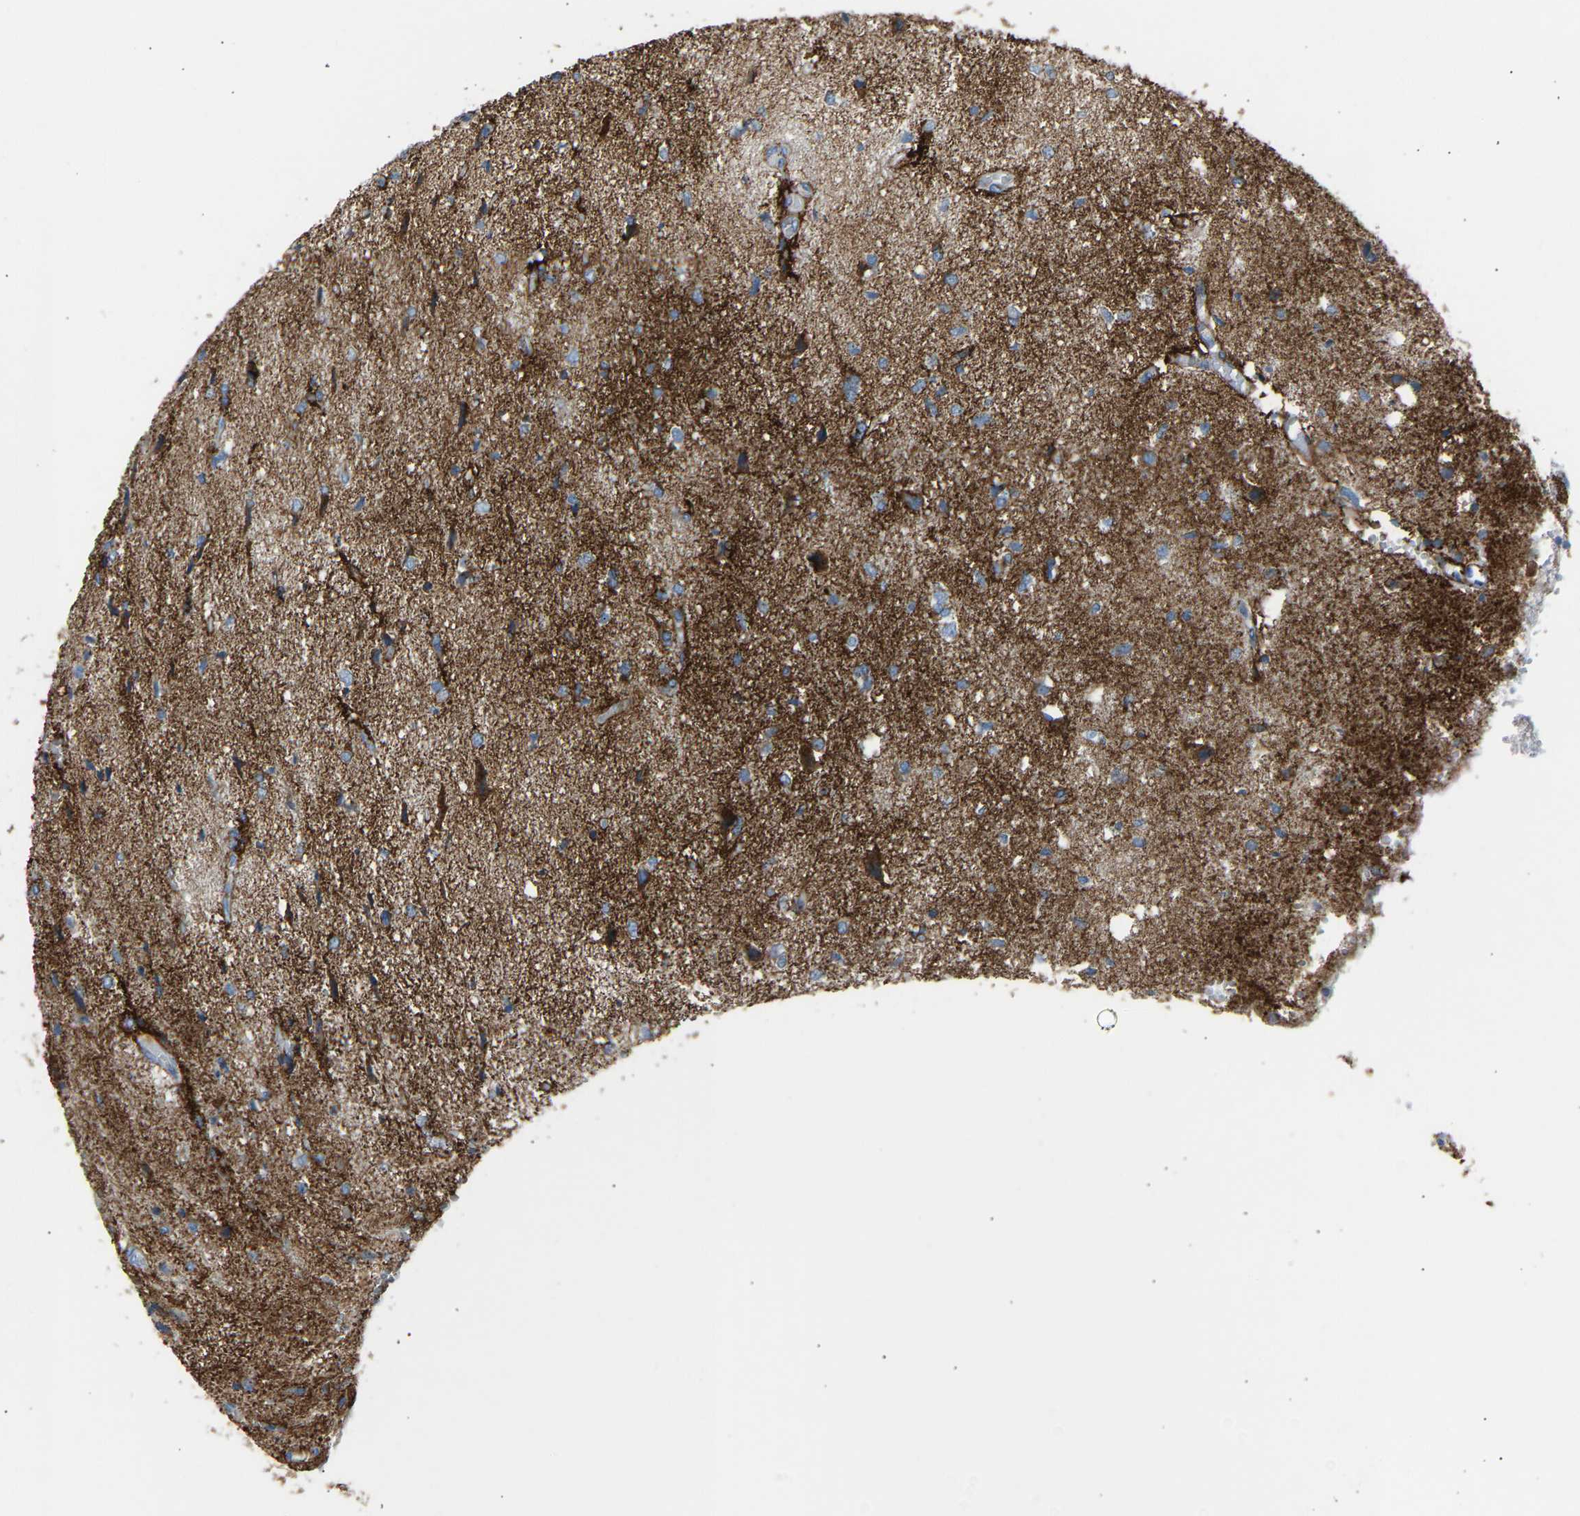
{"staining": {"intensity": "moderate", "quantity": "<25%", "location": "cytoplasmic/membranous"}, "tissue": "glioma", "cell_type": "Tumor cells", "image_type": "cancer", "snomed": [{"axis": "morphology", "description": "Glioma, malignant, High grade"}, {"axis": "topography", "description": "Brain"}], "caption": "Human malignant glioma (high-grade) stained with a brown dye exhibits moderate cytoplasmic/membranous positive positivity in about <25% of tumor cells.", "gene": "CYREN", "patient": {"sex": "female", "age": 59}}